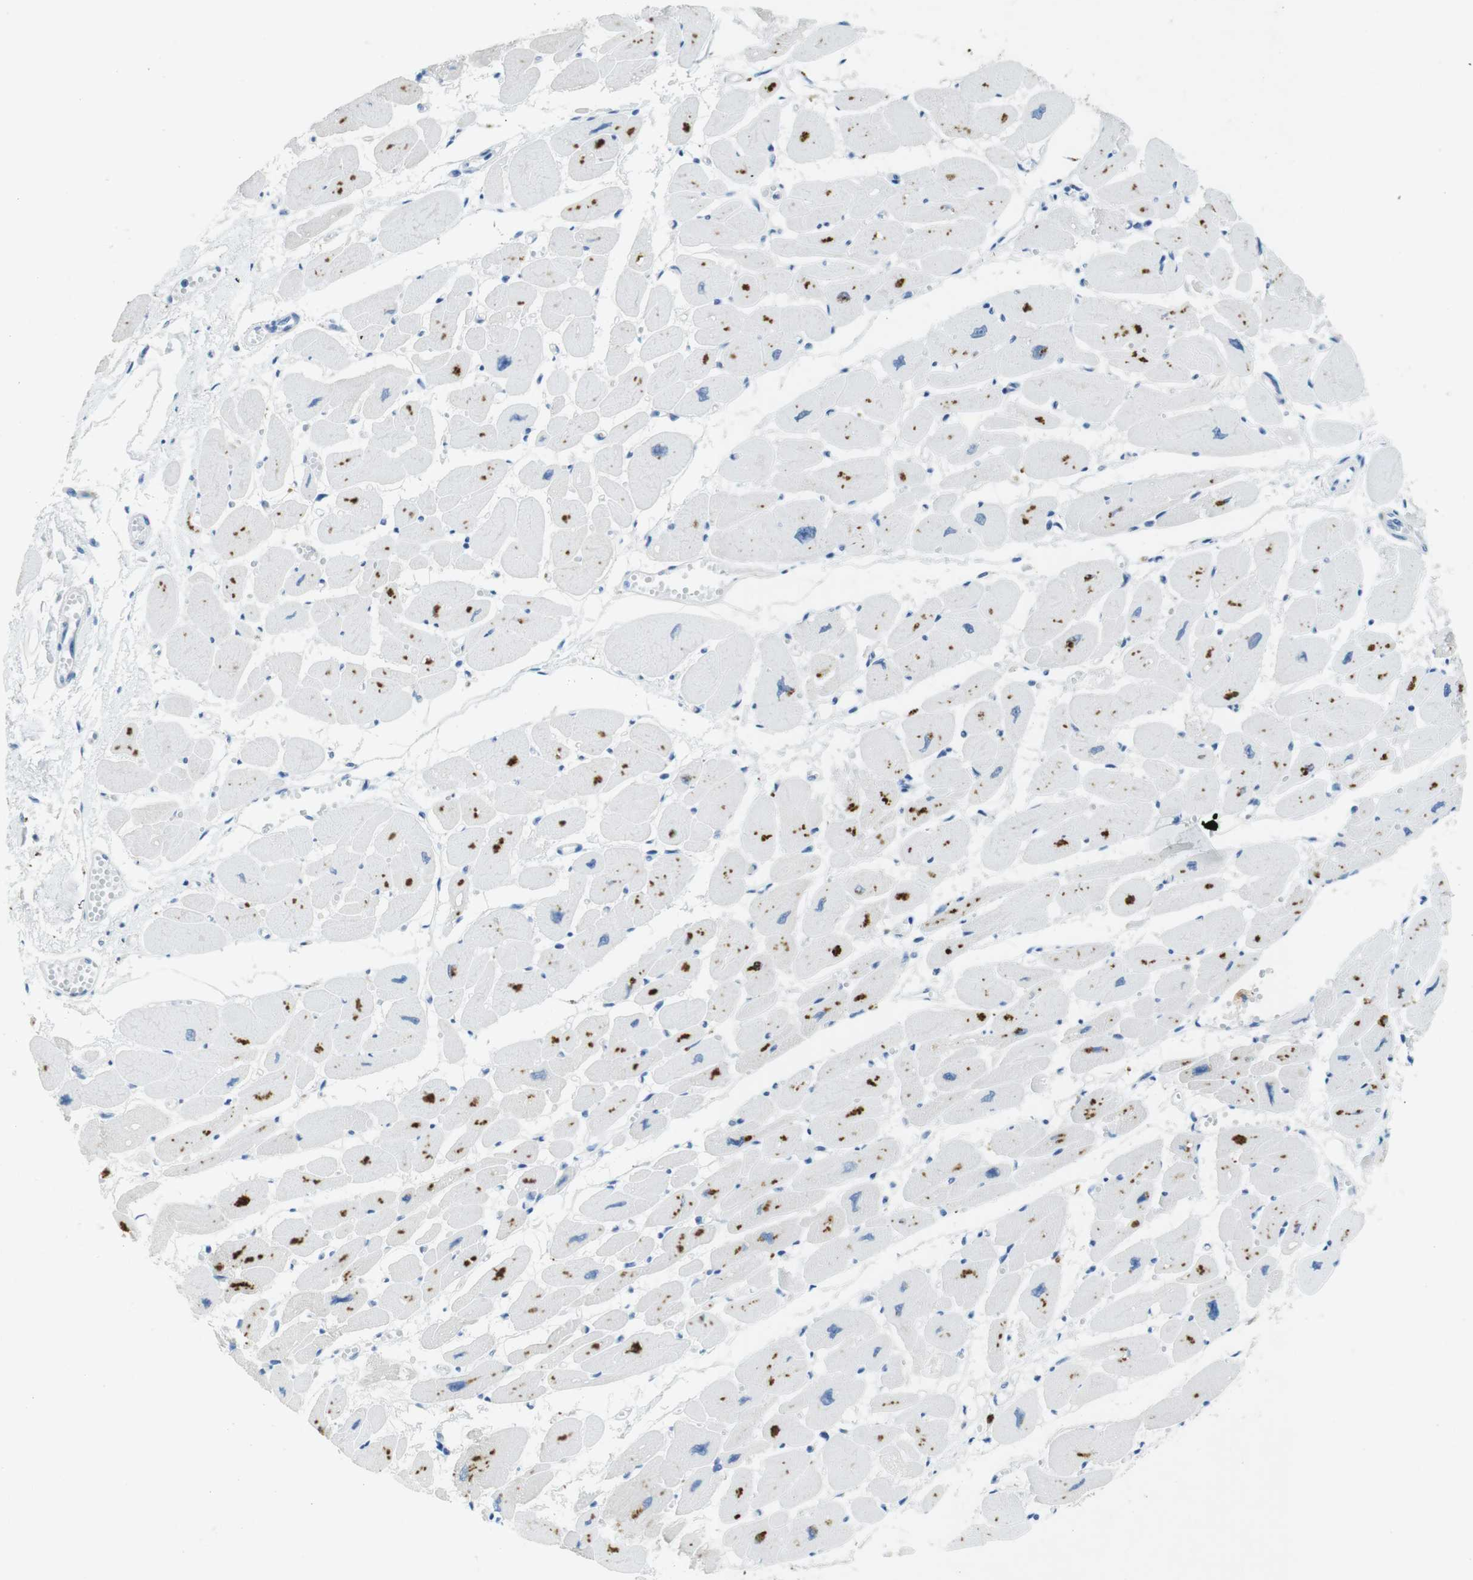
{"staining": {"intensity": "negative", "quantity": "none", "location": "none"}, "tissue": "heart muscle", "cell_type": "Cardiomyocytes", "image_type": "normal", "snomed": [{"axis": "morphology", "description": "Normal tissue, NOS"}, {"axis": "topography", "description": "Heart"}], "caption": "Cardiomyocytes are negative for protein expression in normal human heart muscle. Nuclei are stained in blue.", "gene": "CD320", "patient": {"sex": "female", "age": 54}}